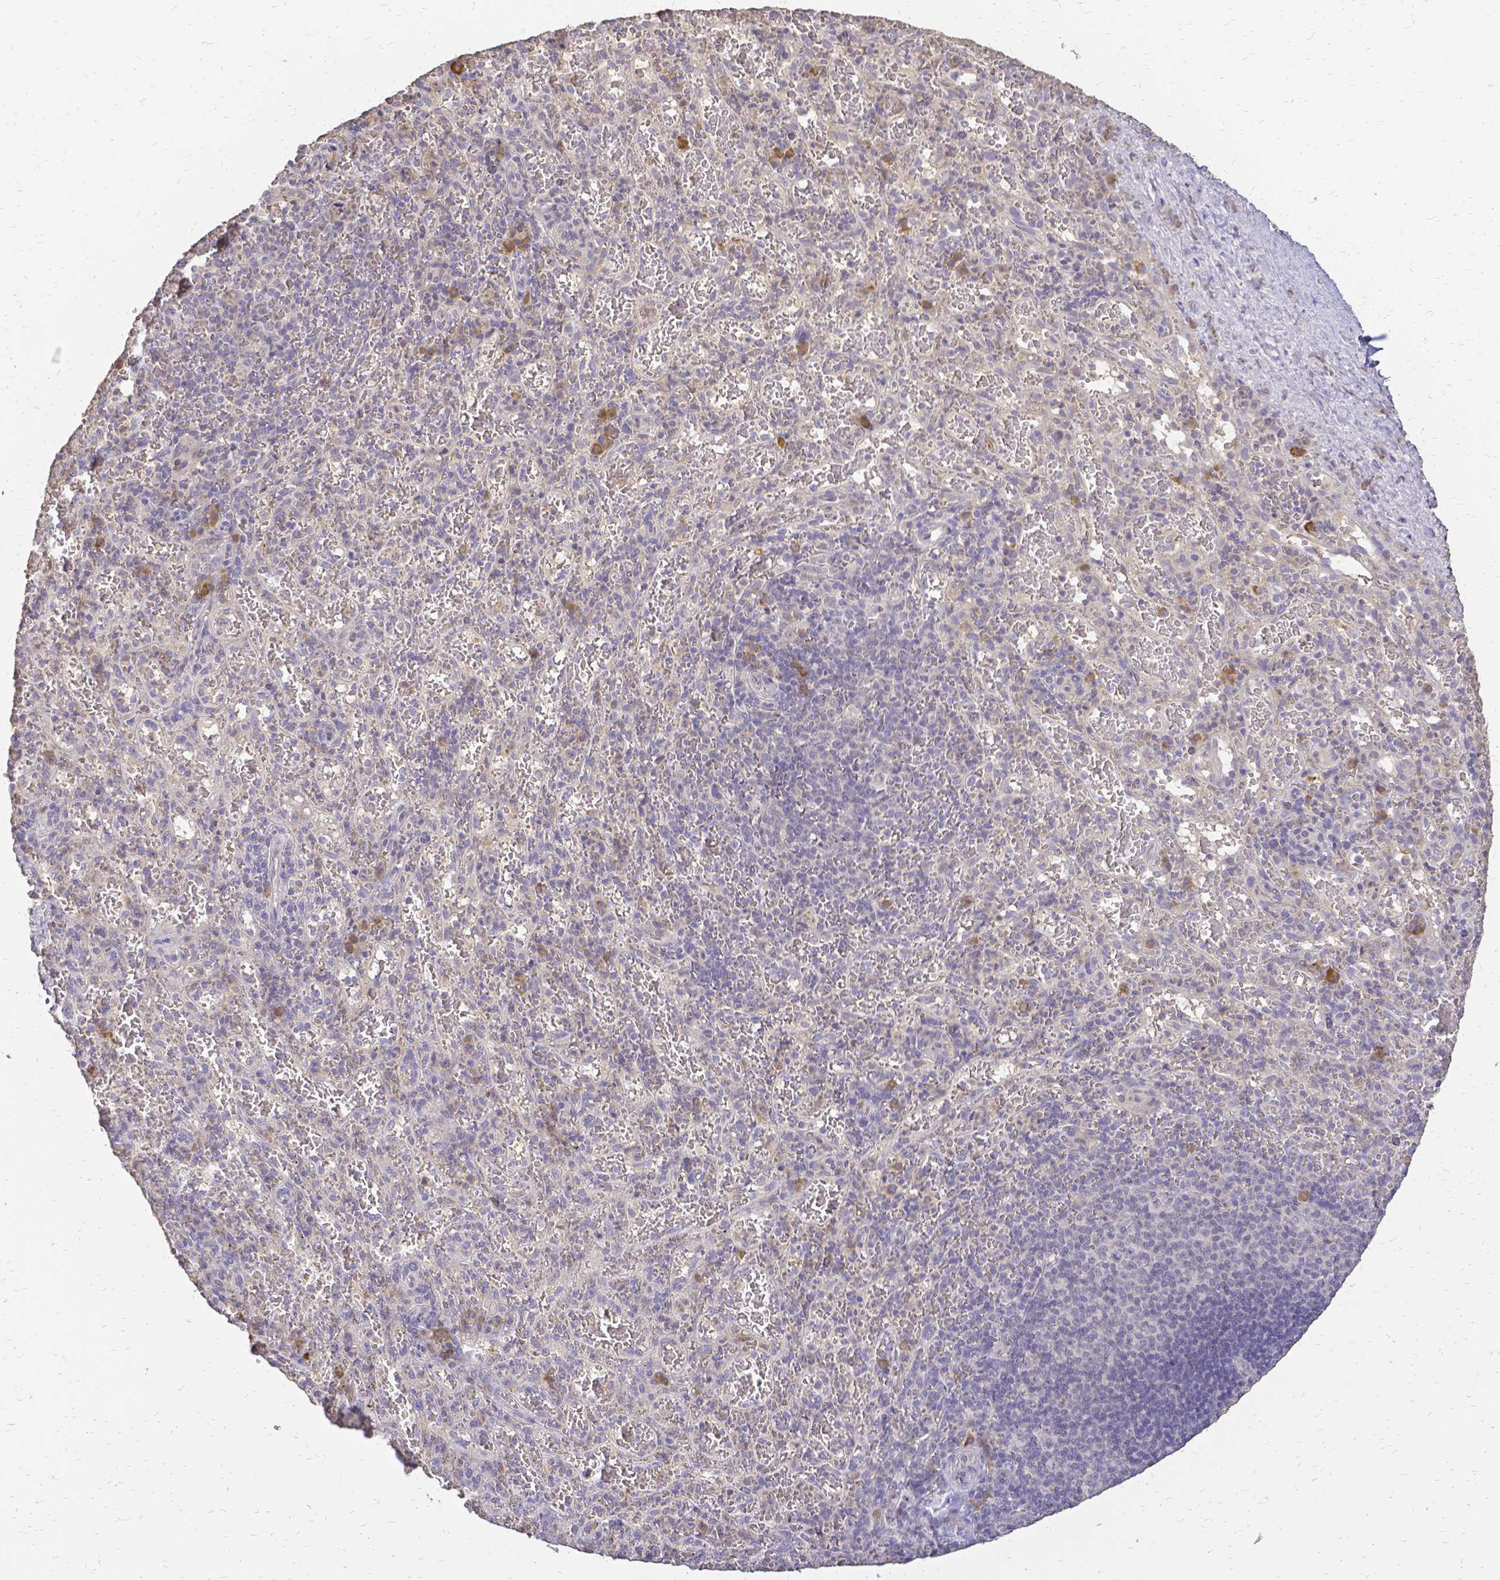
{"staining": {"intensity": "moderate", "quantity": "<25%", "location": "cytoplasmic/membranous"}, "tissue": "spleen", "cell_type": "Cells in red pulp", "image_type": "normal", "snomed": [{"axis": "morphology", "description": "Normal tissue, NOS"}, {"axis": "topography", "description": "Spleen"}], "caption": "Normal spleen was stained to show a protein in brown. There is low levels of moderate cytoplasmic/membranous expression in about <25% of cells in red pulp.", "gene": "CIB1", "patient": {"sex": "male", "age": 57}}